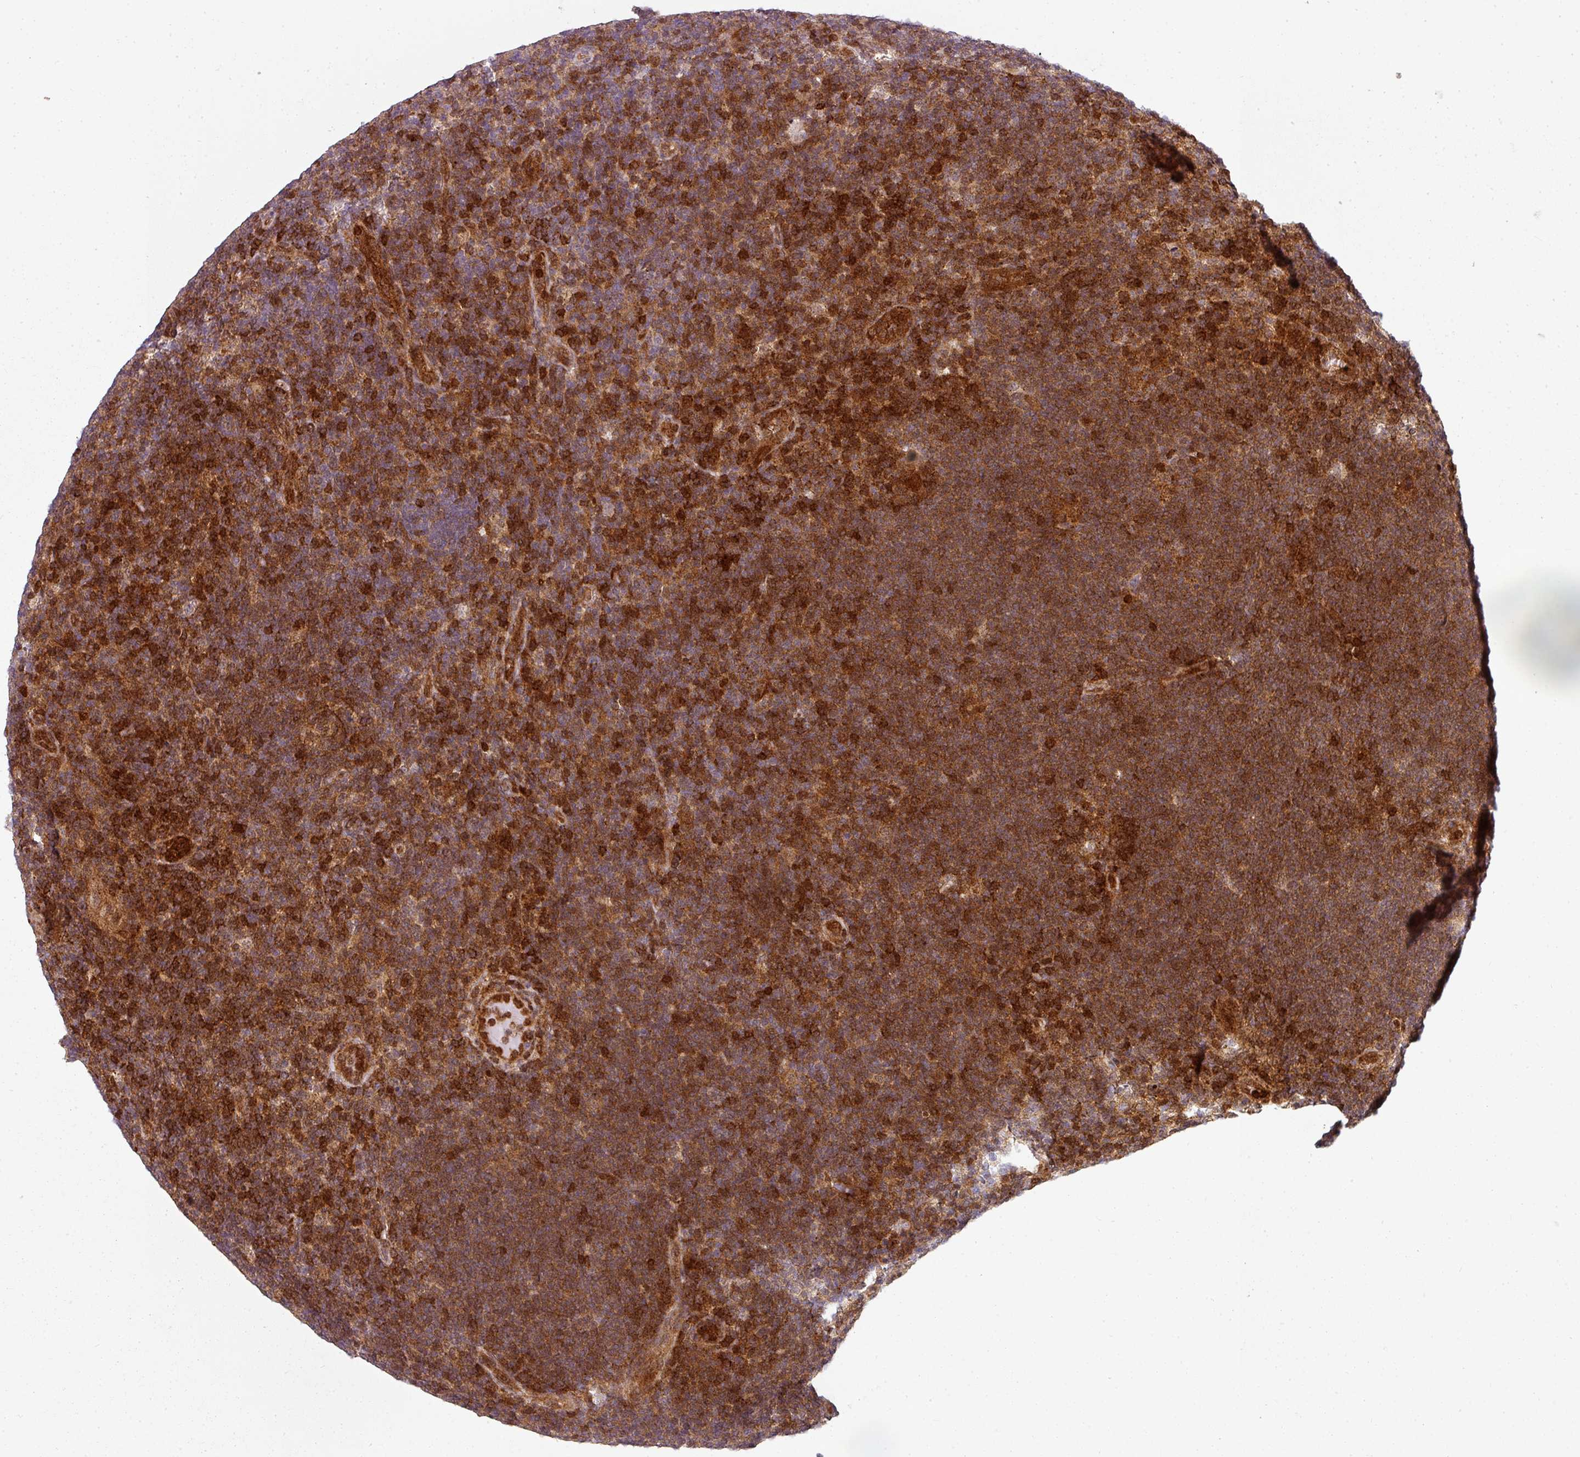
{"staining": {"intensity": "negative", "quantity": "none", "location": "none"}, "tissue": "lymphoma", "cell_type": "Tumor cells", "image_type": "cancer", "snomed": [{"axis": "morphology", "description": "Hodgkin's disease, NOS"}, {"axis": "topography", "description": "Lymph node"}], "caption": "Protein analysis of lymphoma exhibits no significant expression in tumor cells. The staining is performed using DAB brown chromogen with nuclei counter-stained in using hematoxylin.", "gene": "CLIC1", "patient": {"sex": "female", "age": 57}}